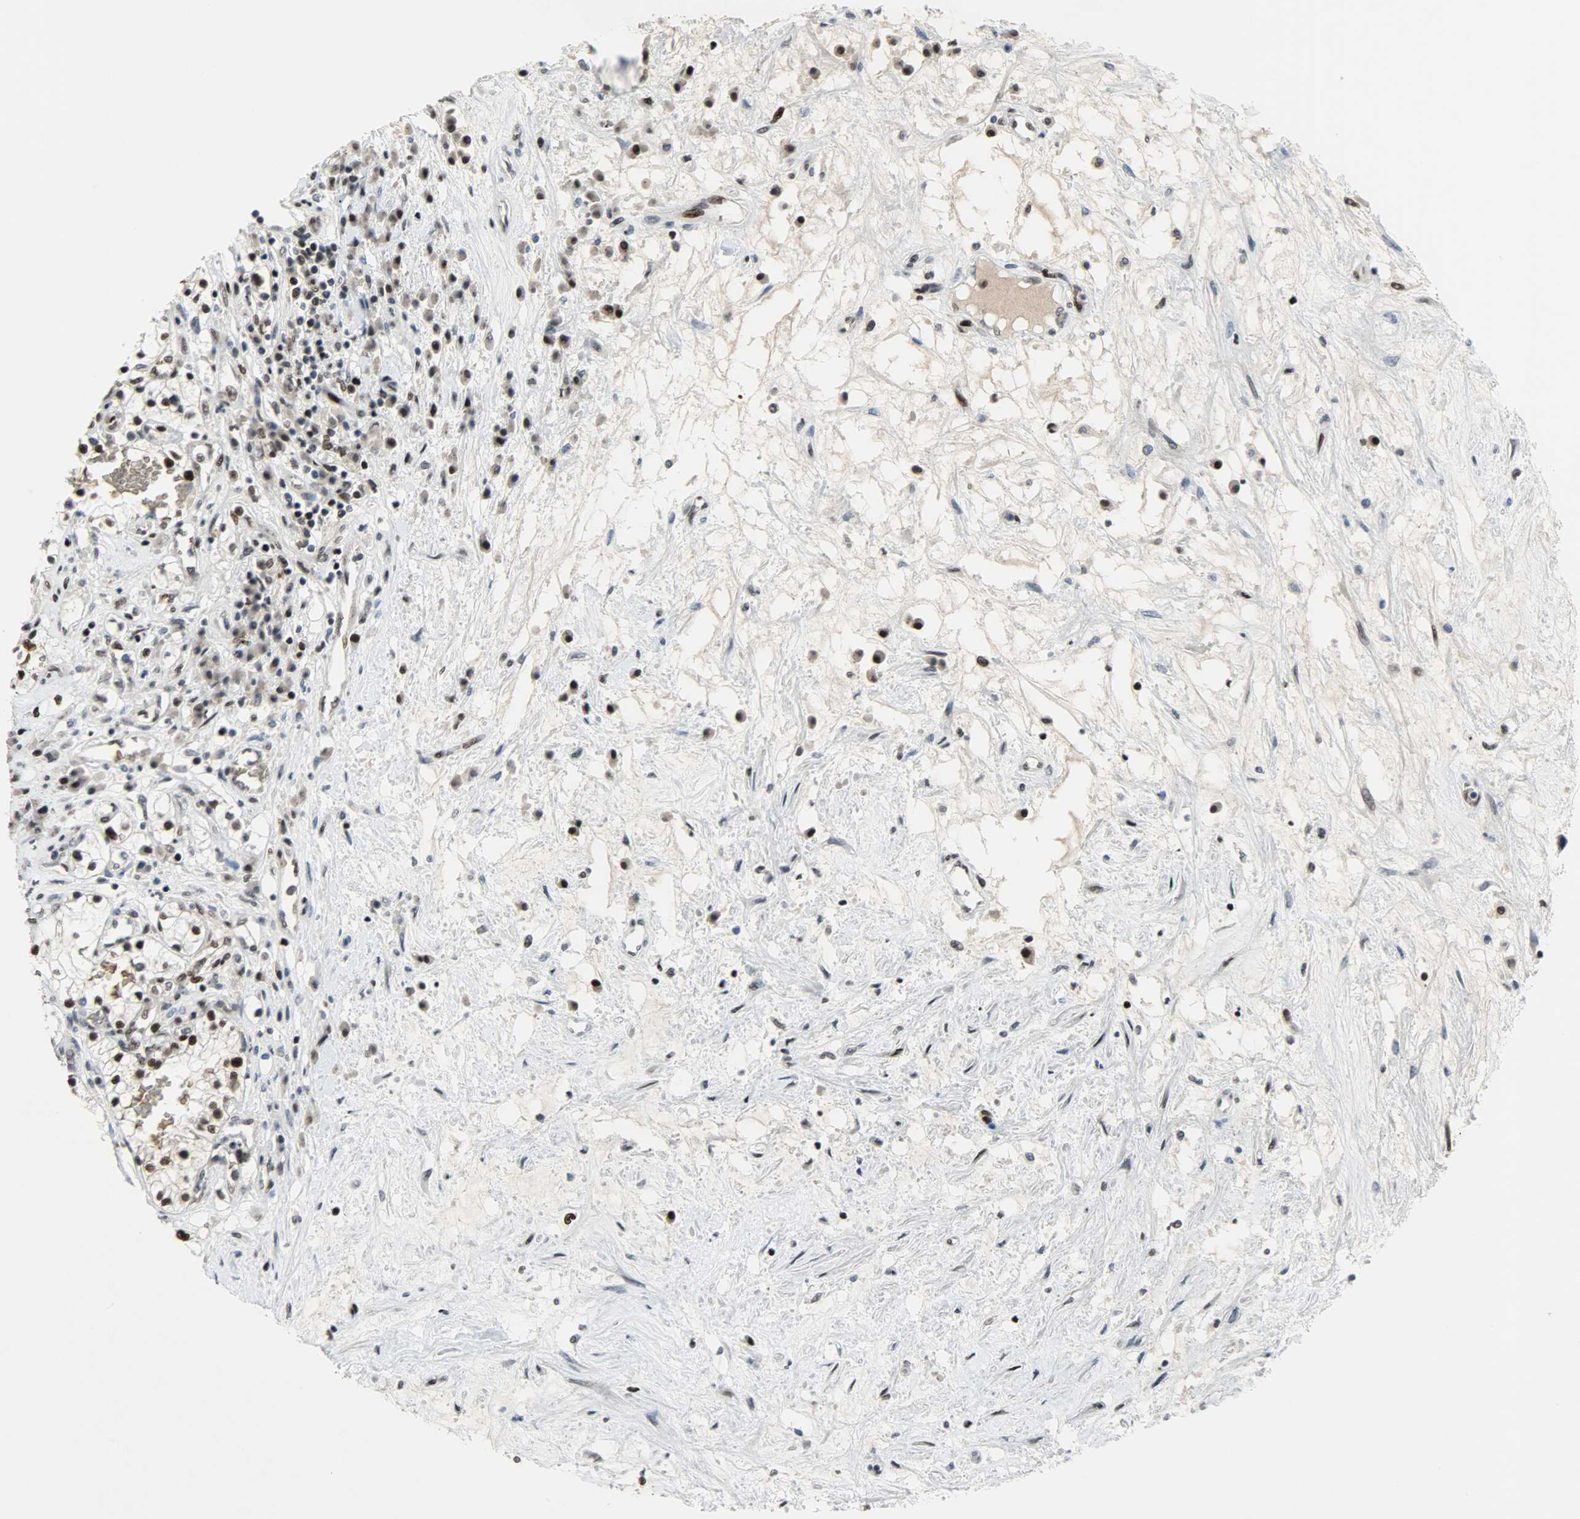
{"staining": {"intensity": "strong", "quantity": ">75%", "location": "nuclear"}, "tissue": "renal cancer", "cell_type": "Tumor cells", "image_type": "cancer", "snomed": [{"axis": "morphology", "description": "Adenocarcinoma, NOS"}, {"axis": "topography", "description": "Kidney"}], "caption": "About >75% of tumor cells in human renal cancer exhibit strong nuclear protein expression as visualized by brown immunohistochemical staining.", "gene": "SNAI1", "patient": {"sex": "male", "age": 68}}